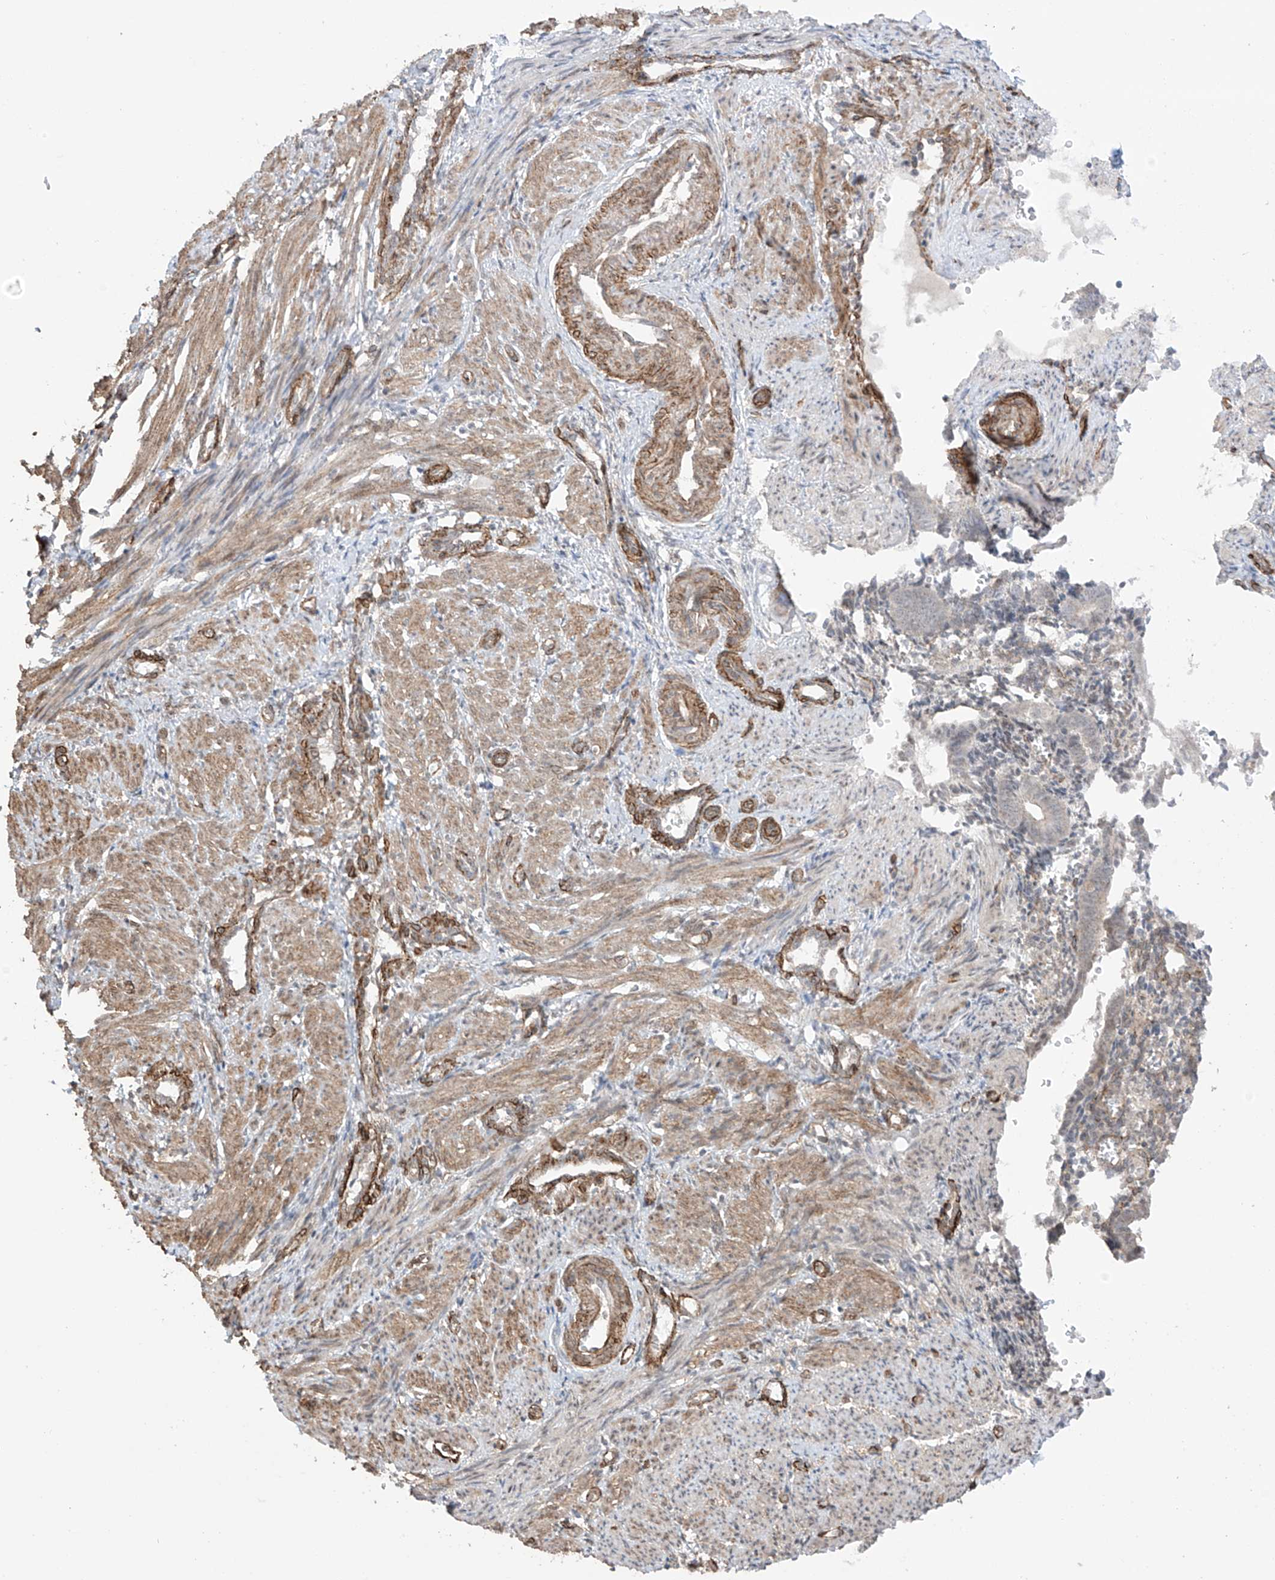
{"staining": {"intensity": "moderate", "quantity": ">75%", "location": "cytoplasmic/membranous"}, "tissue": "smooth muscle", "cell_type": "Smooth muscle cells", "image_type": "normal", "snomed": [{"axis": "morphology", "description": "Normal tissue, NOS"}, {"axis": "topography", "description": "Endometrium"}], "caption": "An IHC micrograph of normal tissue is shown. Protein staining in brown highlights moderate cytoplasmic/membranous positivity in smooth muscle within smooth muscle cells. The staining was performed using DAB (3,3'-diaminobenzidine), with brown indicating positive protein expression. Nuclei are stained blue with hematoxylin.", "gene": "TTLL5", "patient": {"sex": "female", "age": 33}}